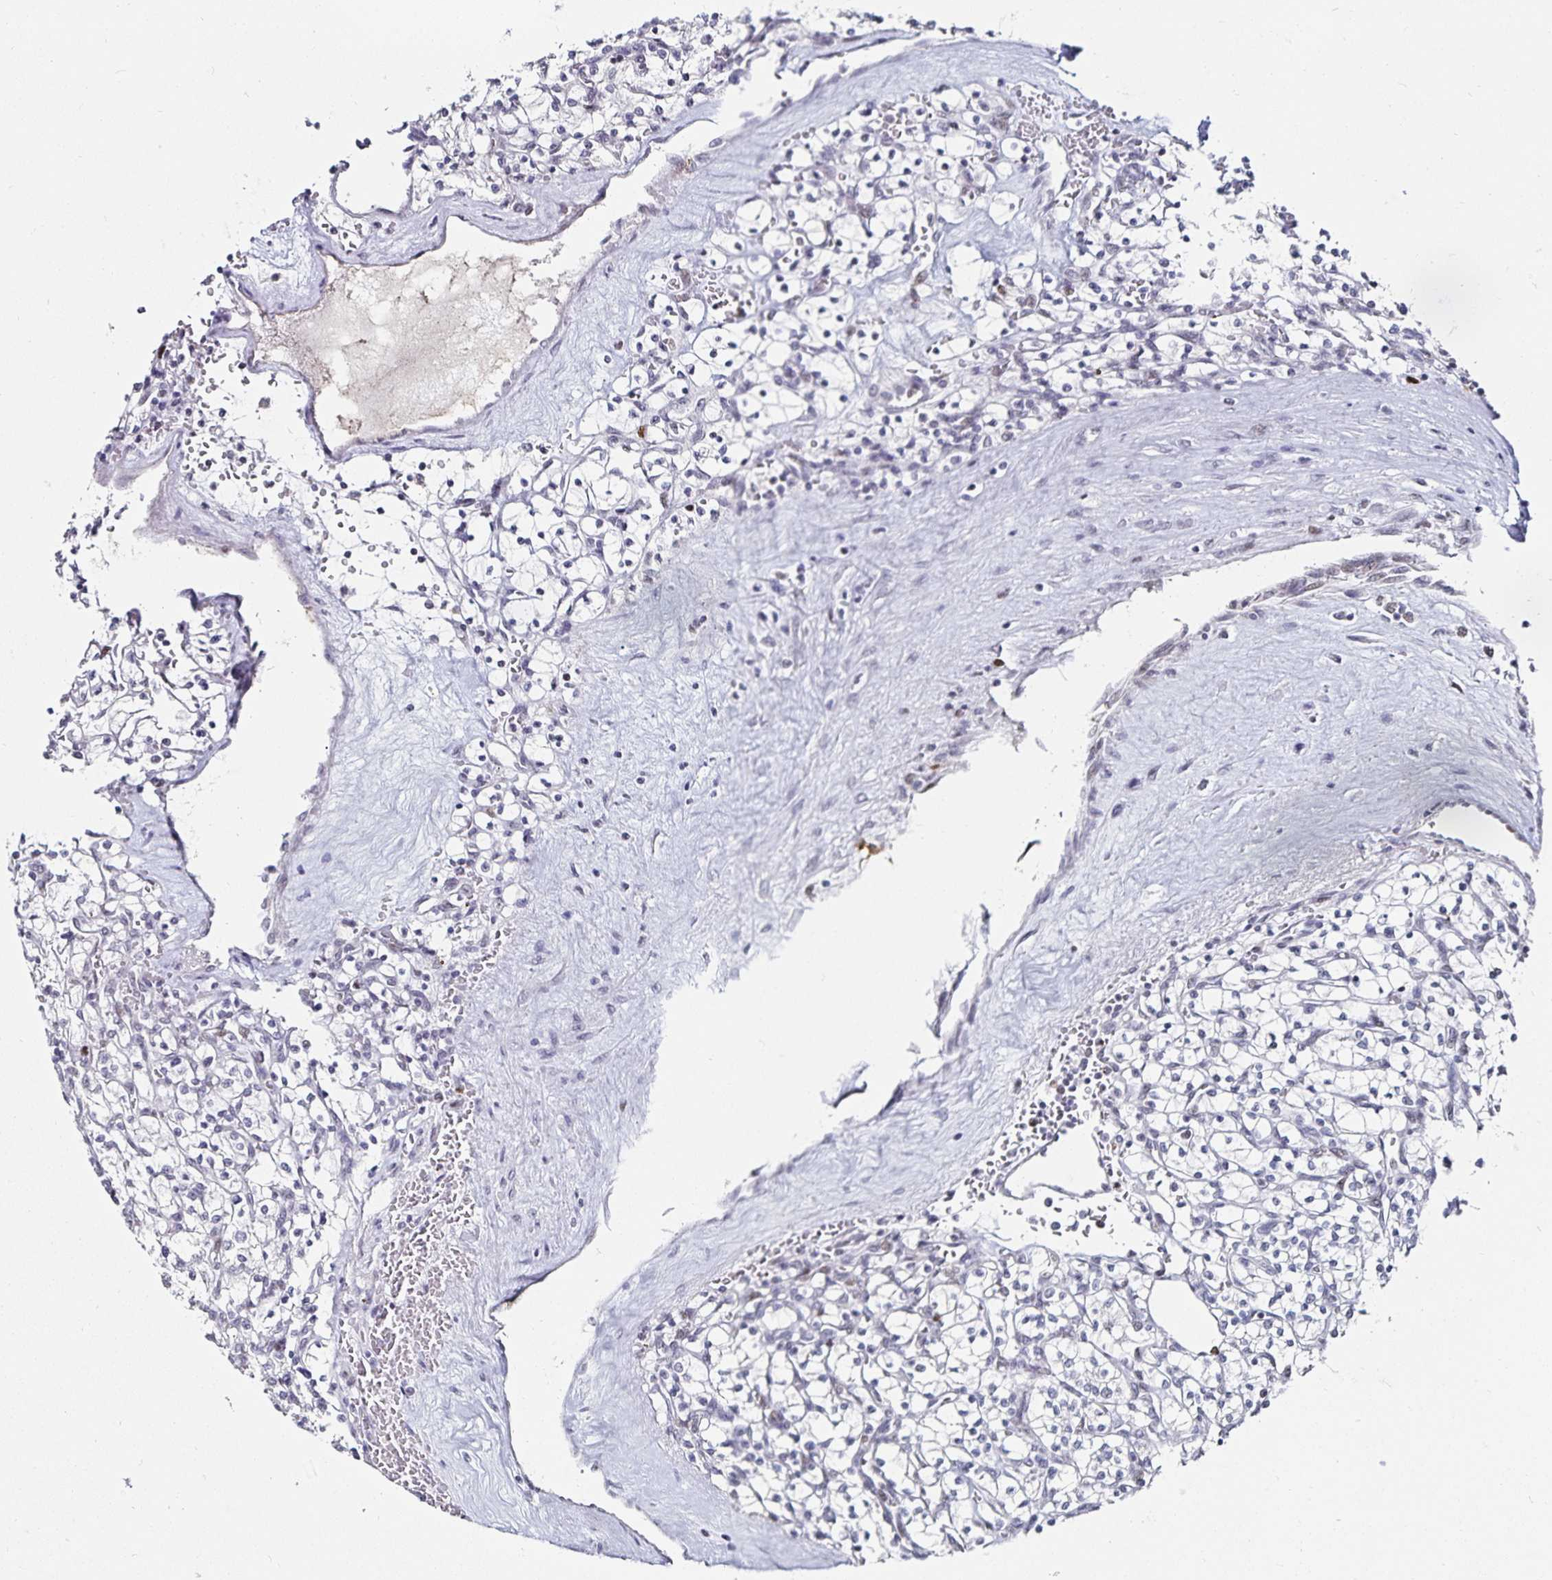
{"staining": {"intensity": "negative", "quantity": "none", "location": "none"}, "tissue": "renal cancer", "cell_type": "Tumor cells", "image_type": "cancer", "snomed": [{"axis": "morphology", "description": "Adenocarcinoma, NOS"}, {"axis": "topography", "description": "Kidney"}], "caption": "Immunohistochemical staining of renal cancer shows no significant expression in tumor cells. (IHC, brightfield microscopy, high magnification).", "gene": "ANLN", "patient": {"sex": "female", "age": 64}}